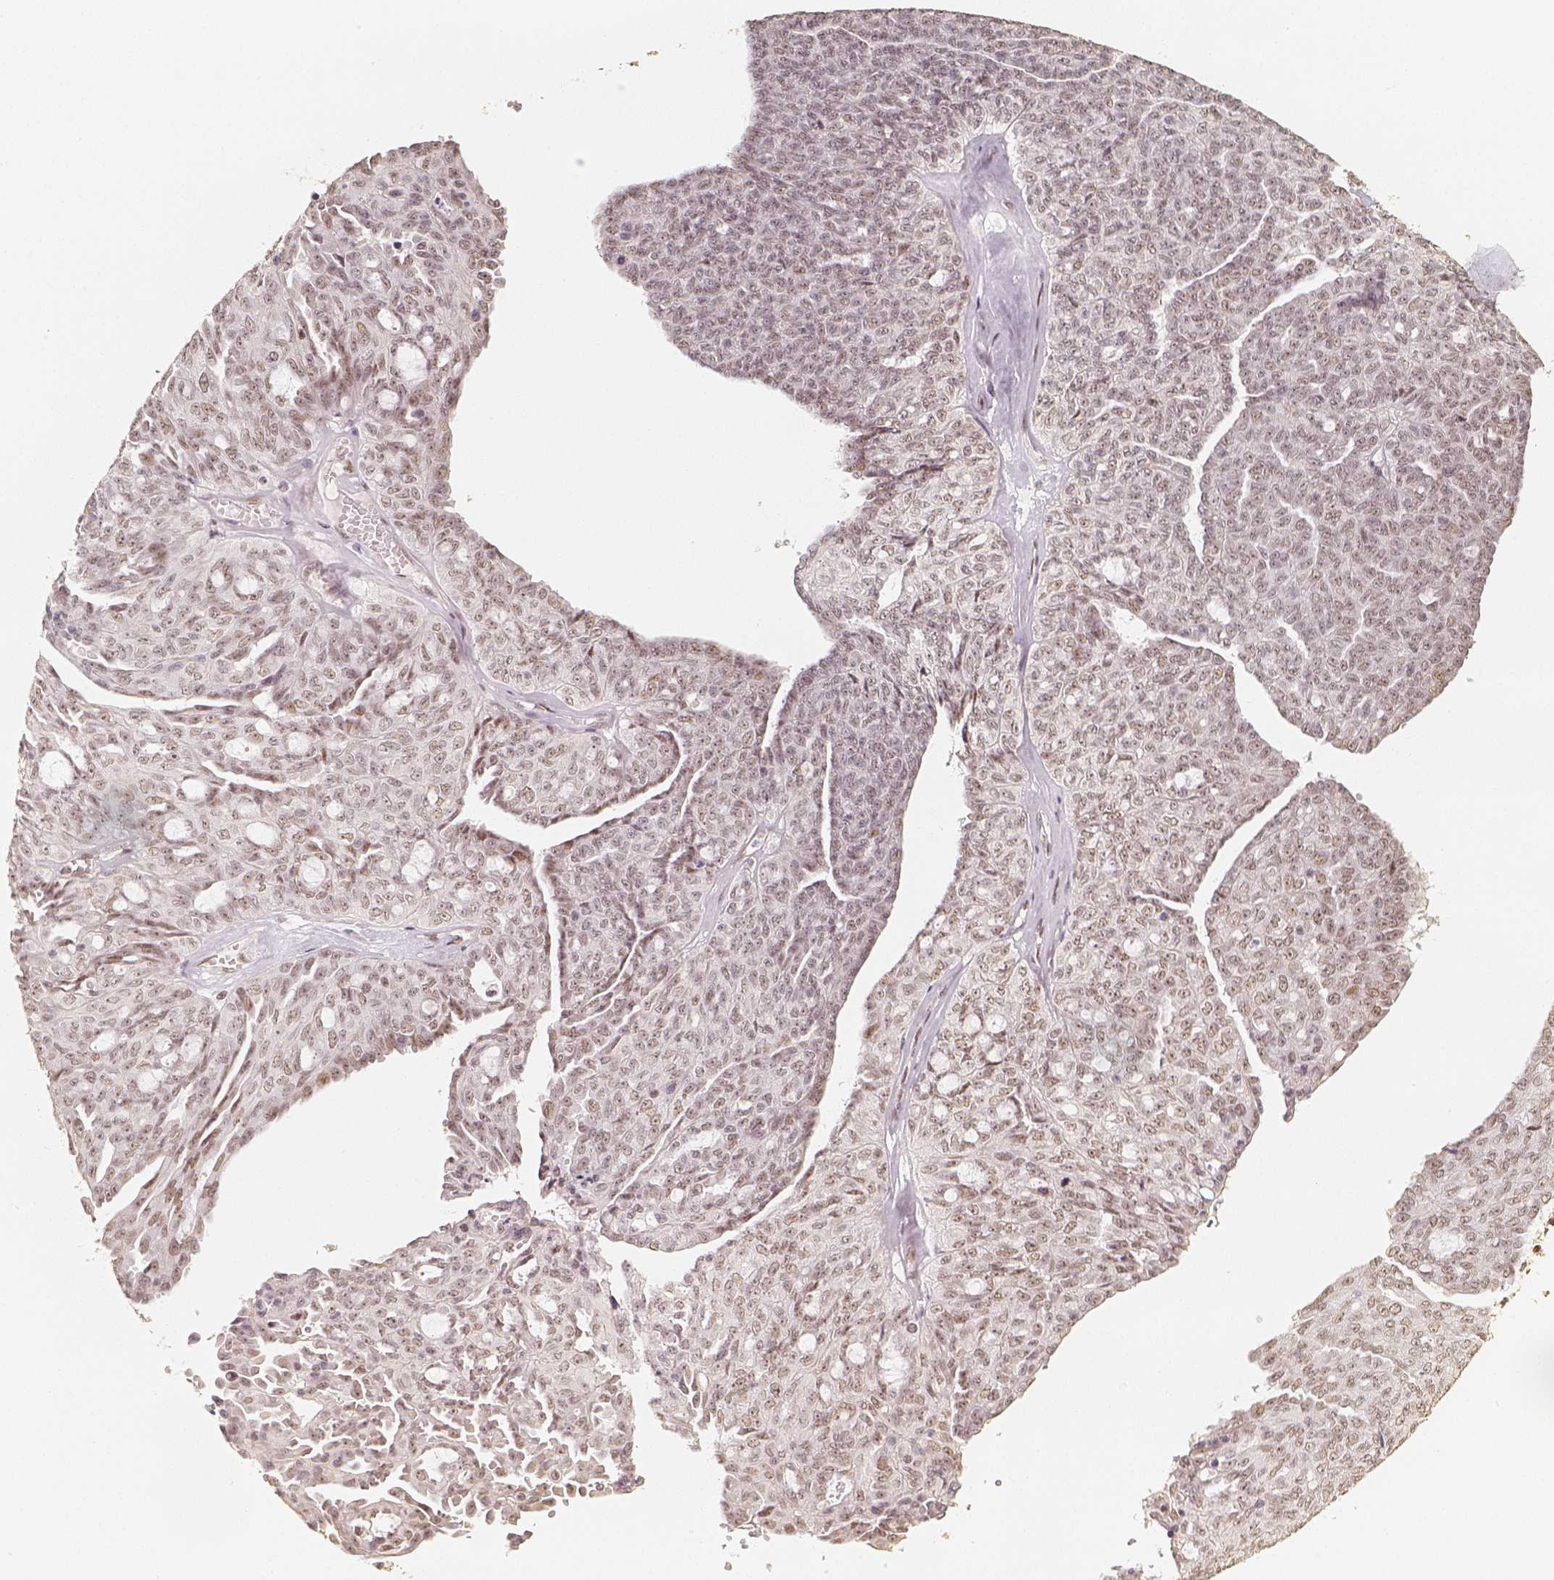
{"staining": {"intensity": "weak", "quantity": ">75%", "location": "nuclear"}, "tissue": "ovarian cancer", "cell_type": "Tumor cells", "image_type": "cancer", "snomed": [{"axis": "morphology", "description": "Cystadenocarcinoma, serous, NOS"}, {"axis": "topography", "description": "Ovary"}], "caption": "A brown stain highlights weak nuclear expression of a protein in human serous cystadenocarcinoma (ovarian) tumor cells.", "gene": "HDAC1", "patient": {"sex": "female", "age": 71}}